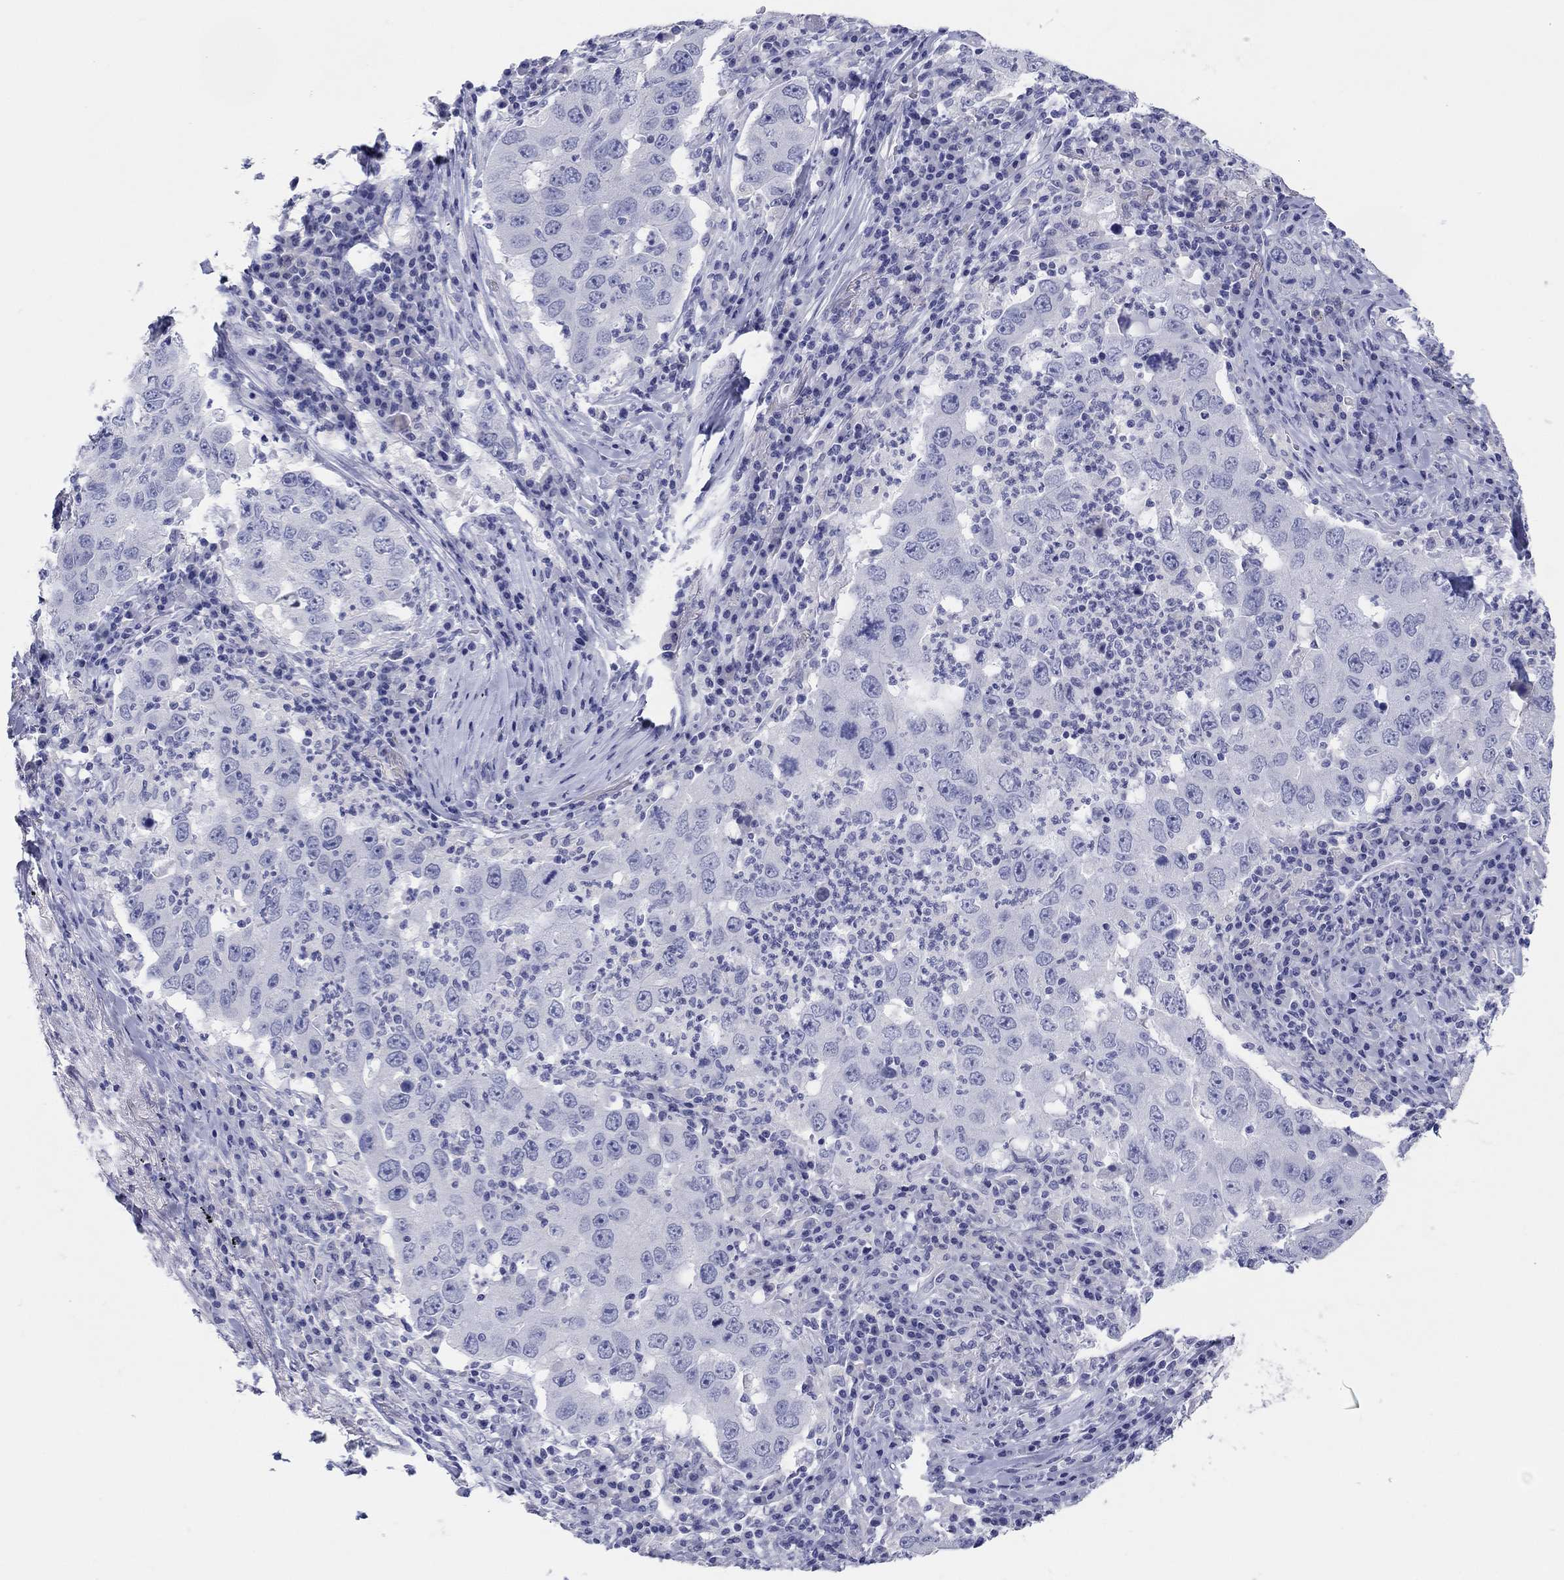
{"staining": {"intensity": "negative", "quantity": "none", "location": "none"}, "tissue": "lung cancer", "cell_type": "Tumor cells", "image_type": "cancer", "snomed": [{"axis": "morphology", "description": "Adenocarcinoma, NOS"}, {"axis": "topography", "description": "Lung"}], "caption": "There is no significant staining in tumor cells of lung cancer.", "gene": "ERICH3", "patient": {"sex": "male", "age": 73}}